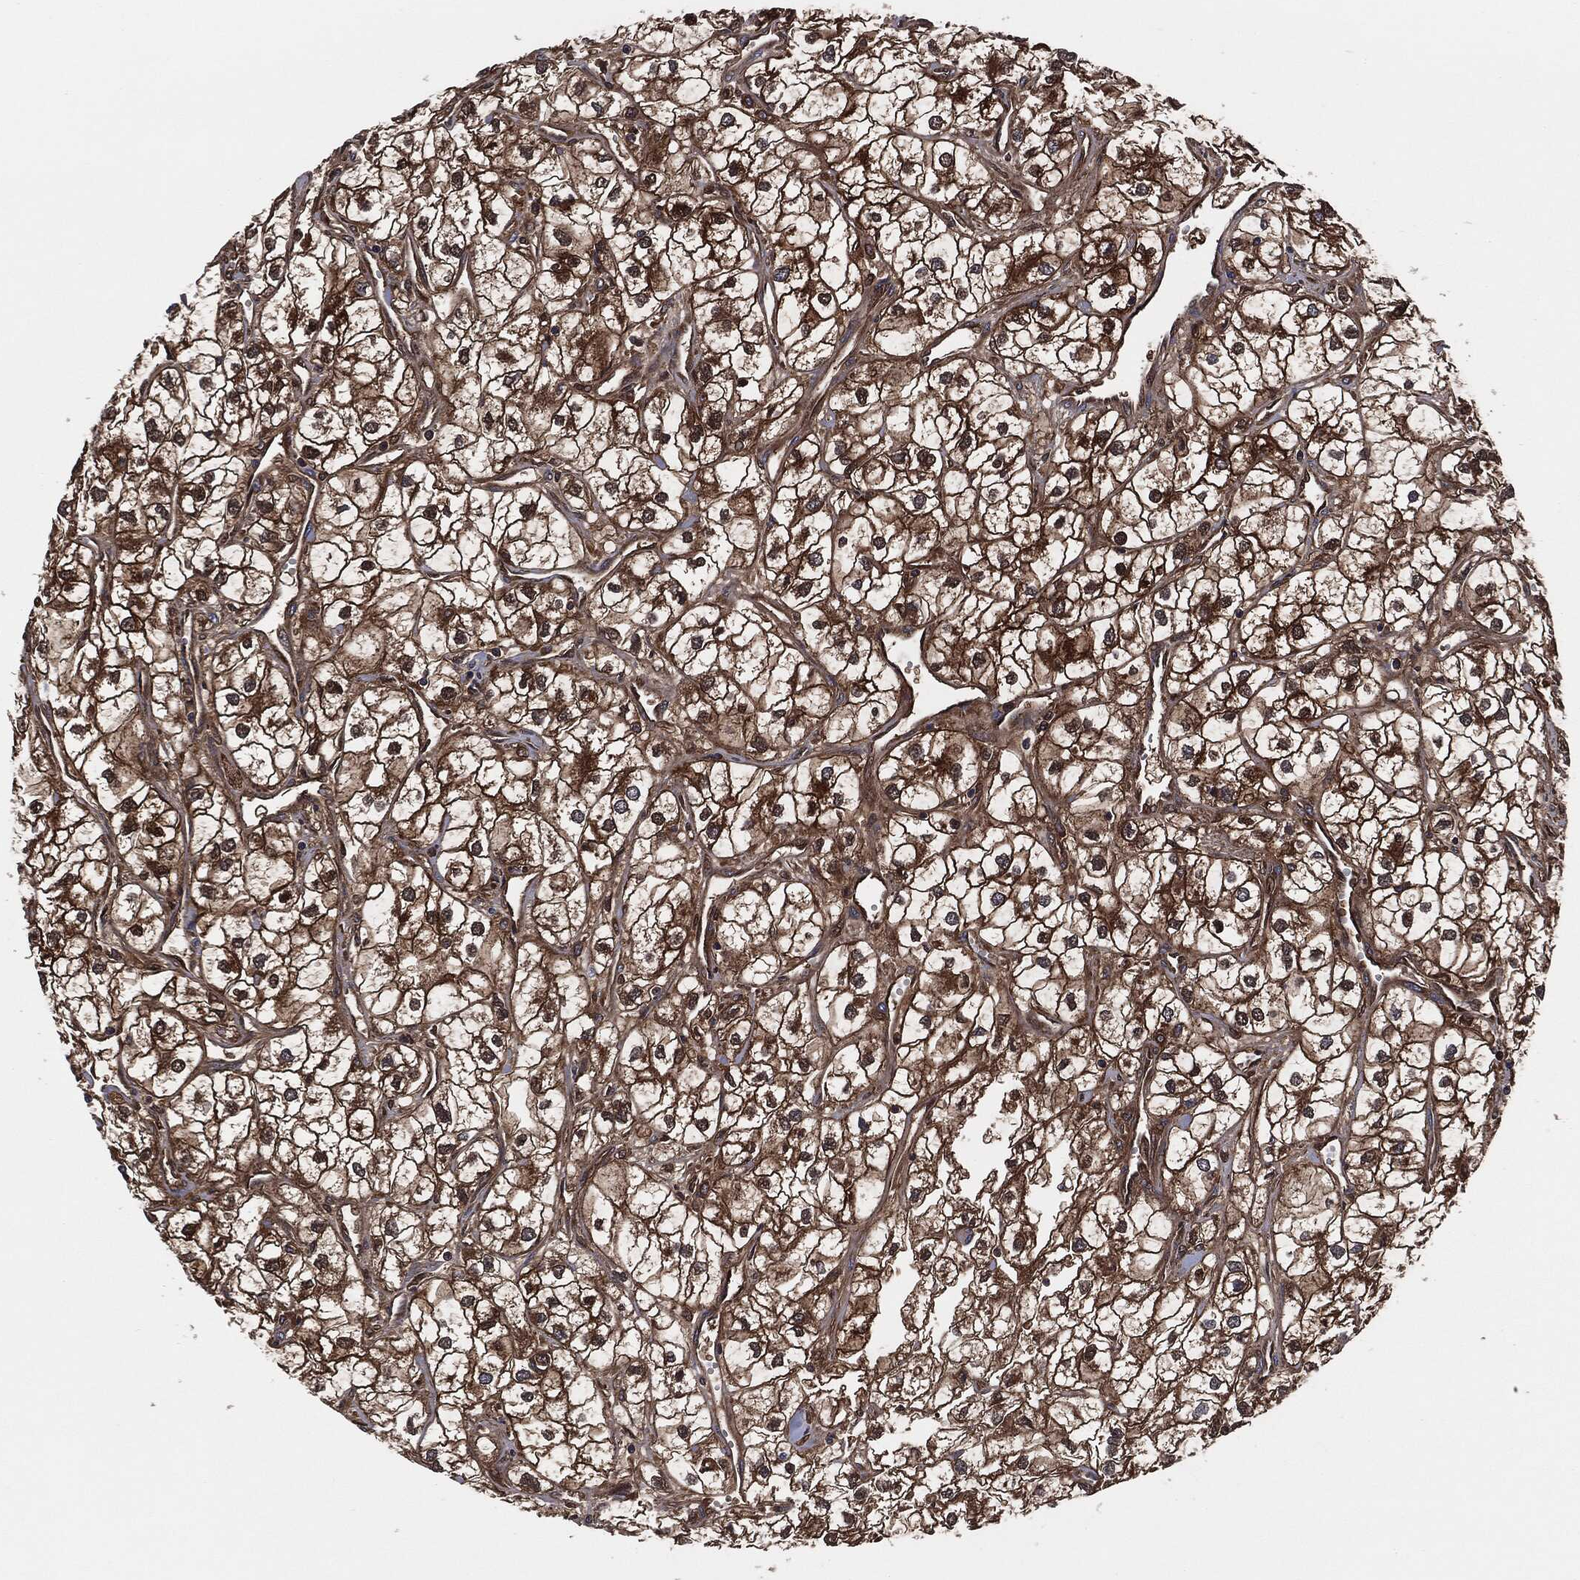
{"staining": {"intensity": "strong", "quantity": ">75%", "location": "cytoplasmic/membranous"}, "tissue": "renal cancer", "cell_type": "Tumor cells", "image_type": "cancer", "snomed": [{"axis": "morphology", "description": "Adenocarcinoma, NOS"}, {"axis": "topography", "description": "Kidney"}], "caption": "Immunohistochemical staining of renal cancer (adenocarcinoma) demonstrates high levels of strong cytoplasmic/membranous protein positivity in approximately >75% of tumor cells.", "gene": "XPNPEP1", "patient": {"sex": "male", "age": 59}}